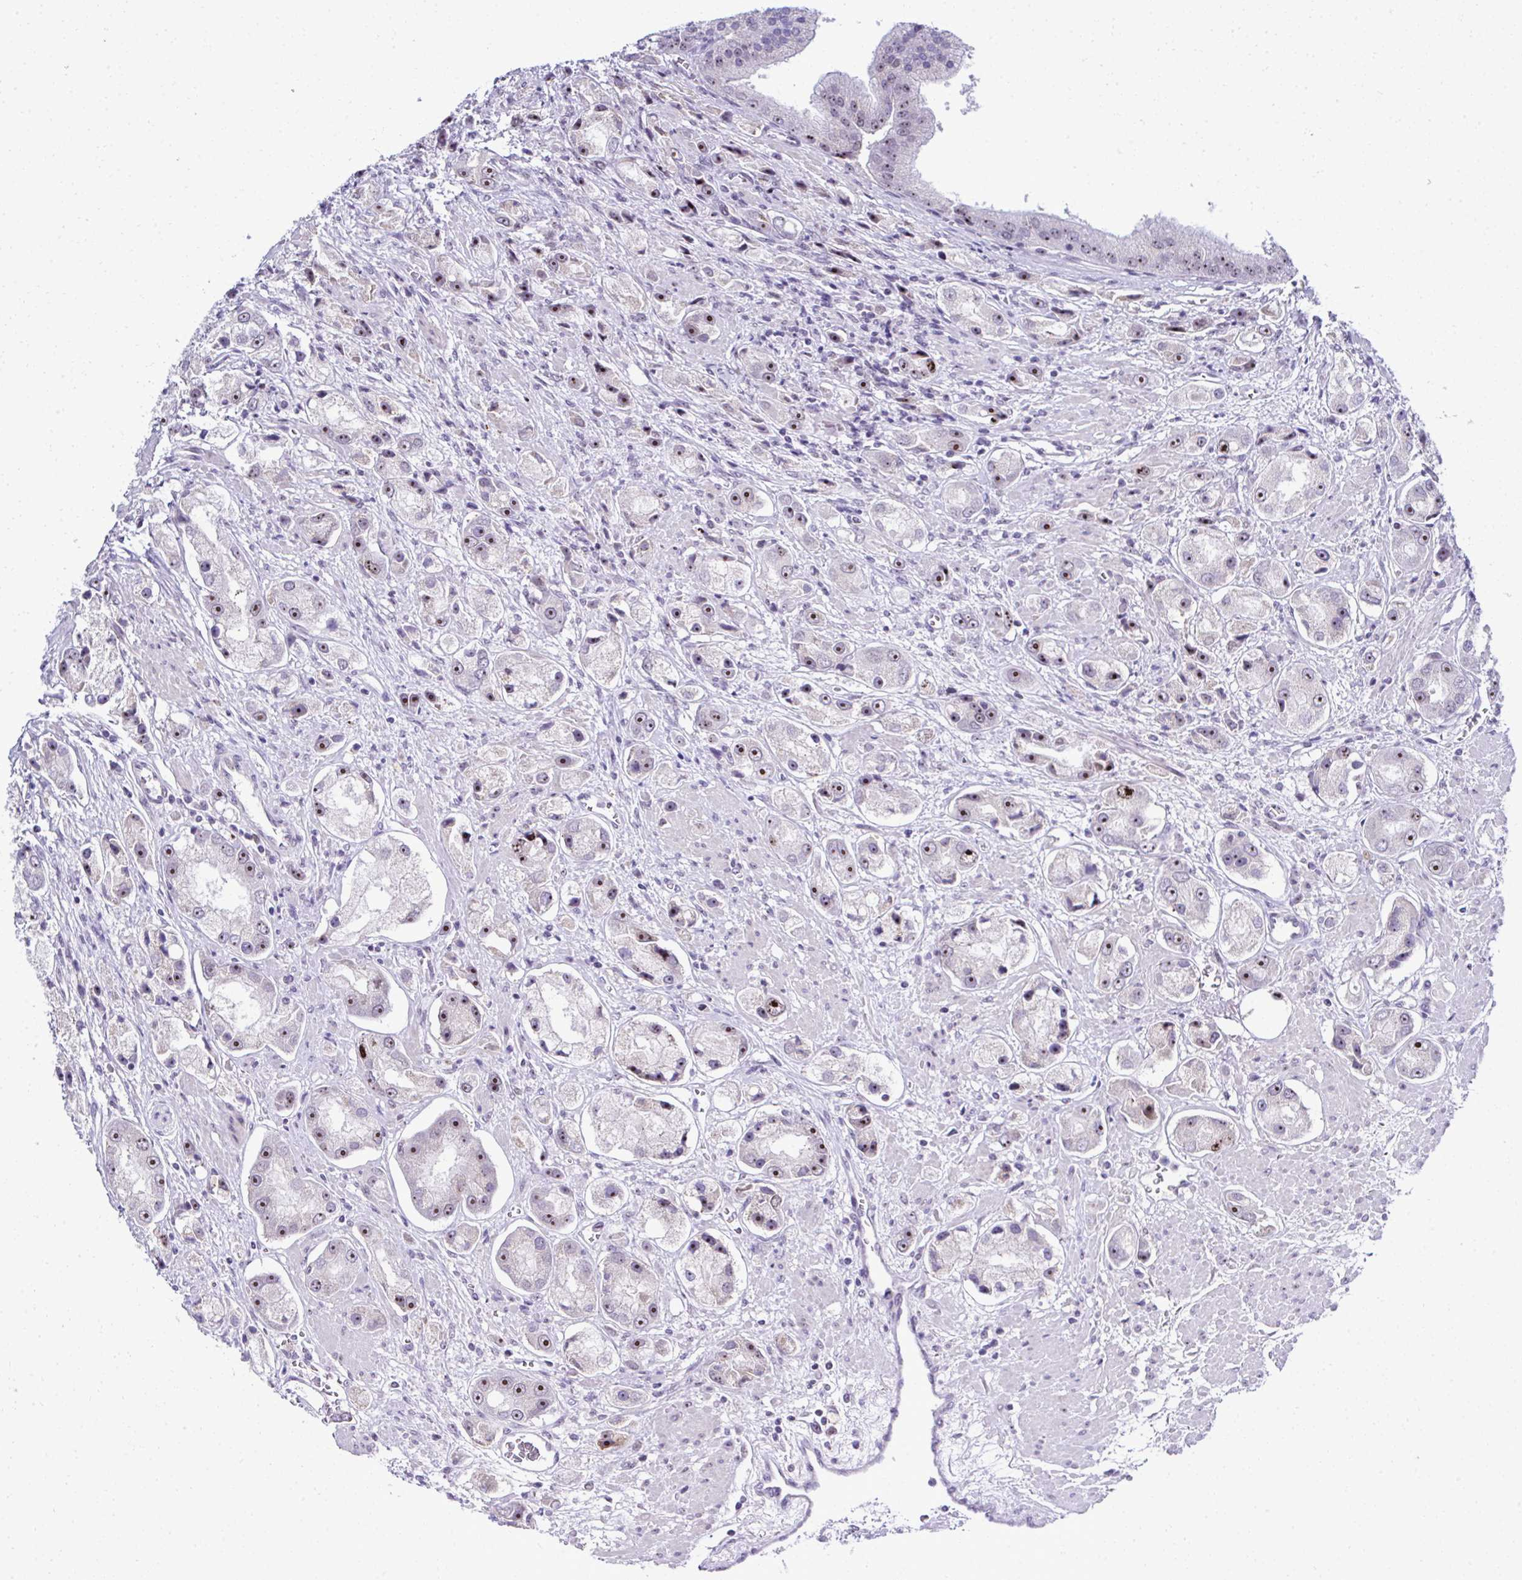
{"staining": {"intensity": "strong", "quantity": "25%-75%", "location": "nuclear"}, "tissue": "prostate cancer", "cell_type": "Tumor cells", "image_type": "cancer", "snomed": [{"axis": "morphology", "description": "Adenocarcinoma, High grade"}, {"axis": "topography", "description": "Prostate"}], "caption": "Human adenocarcinoma (high-grade) (prostate) stained for a protein (brown) reveals strong nuclear positive staining in about 25%-75% of tumor cells.", "gene": "CEP72", "patient": {"sex": "male", "age": 67}}